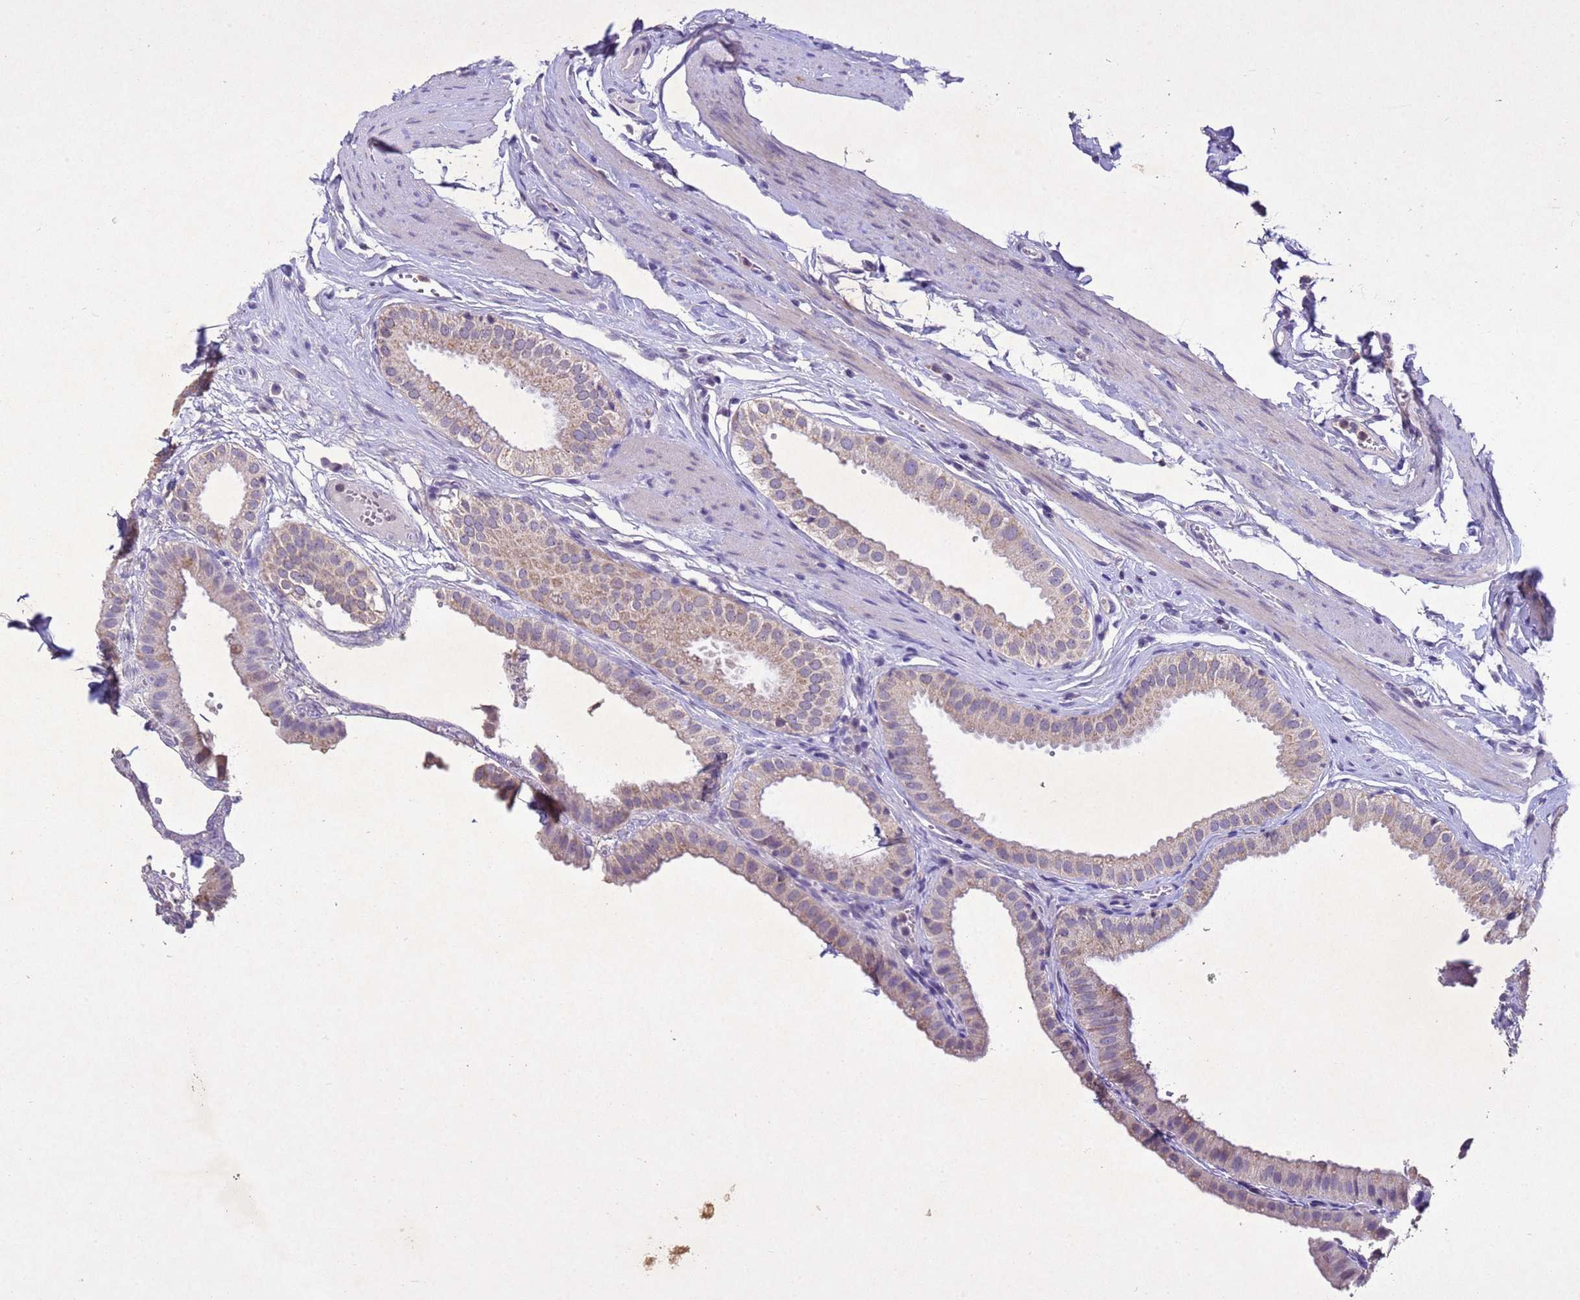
{"staining": {"intensity": "weak", "quantity": "<25%", "location": "cytoplasmic/membranous"}, "tissue": "gallbladder", "cell_type": "Glandular cells", "image_type": "normal", "snomed": [{"axis": "morphology", "description": "Normal tissue, NOS"}, {"axis": "topography", "description": "Gallbladder"}], "caption": "Immunohistochemistry (IHC) photomicrograph of unremarkable gallbladder: gallbladder stained with DAB (3,3'-diaminobenzidine) displays no significant protein positivity in glandular cells.", "gene": "NLRP11", "patient": {"sex": "female", "age": 61}}